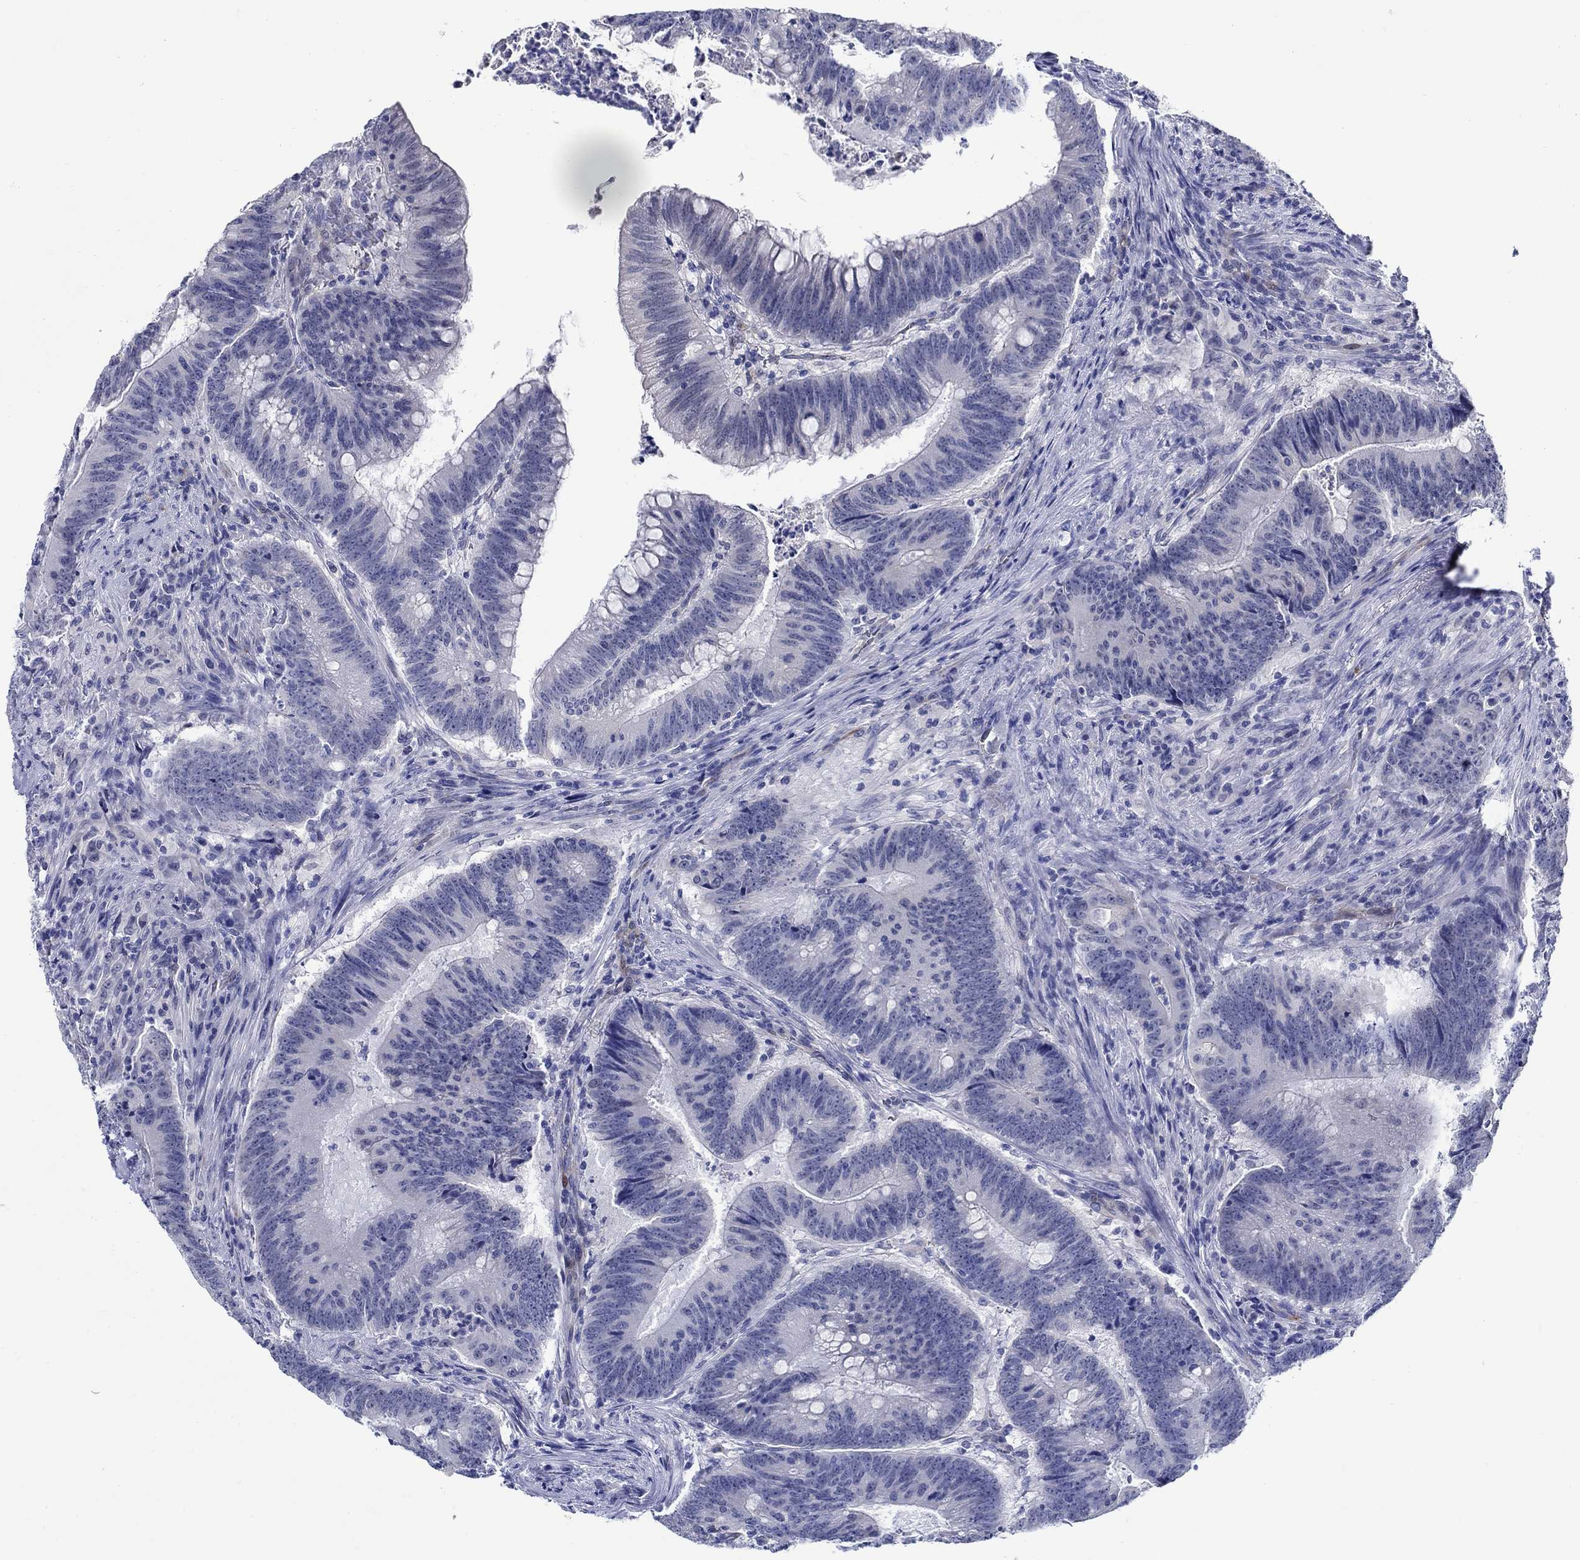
{"staining": {"intensity": "negative", "quantity": "none", "location": "none"}, "tissue": "colorectal cancer", "cell_type": "Tumor cells", "image_type": "cancer", "snomed": [{"axis": "morphology", "description": "Adenocarcinoma, NOS"}, {"axis": "topography", "description": "Colon"}], "caption": "A high-resolution micrograph shows immunohistochemistry (IHC) staining of colorectal cancer (adenocarcinoma), which reveals no significant staining in tumor cells. (Brightfield microscopy of DAB (3,3'-diaminobenzidine) IHC at high magnification).", "gene": "MC2R", "patient": {"sex": "female", "age": 87}}